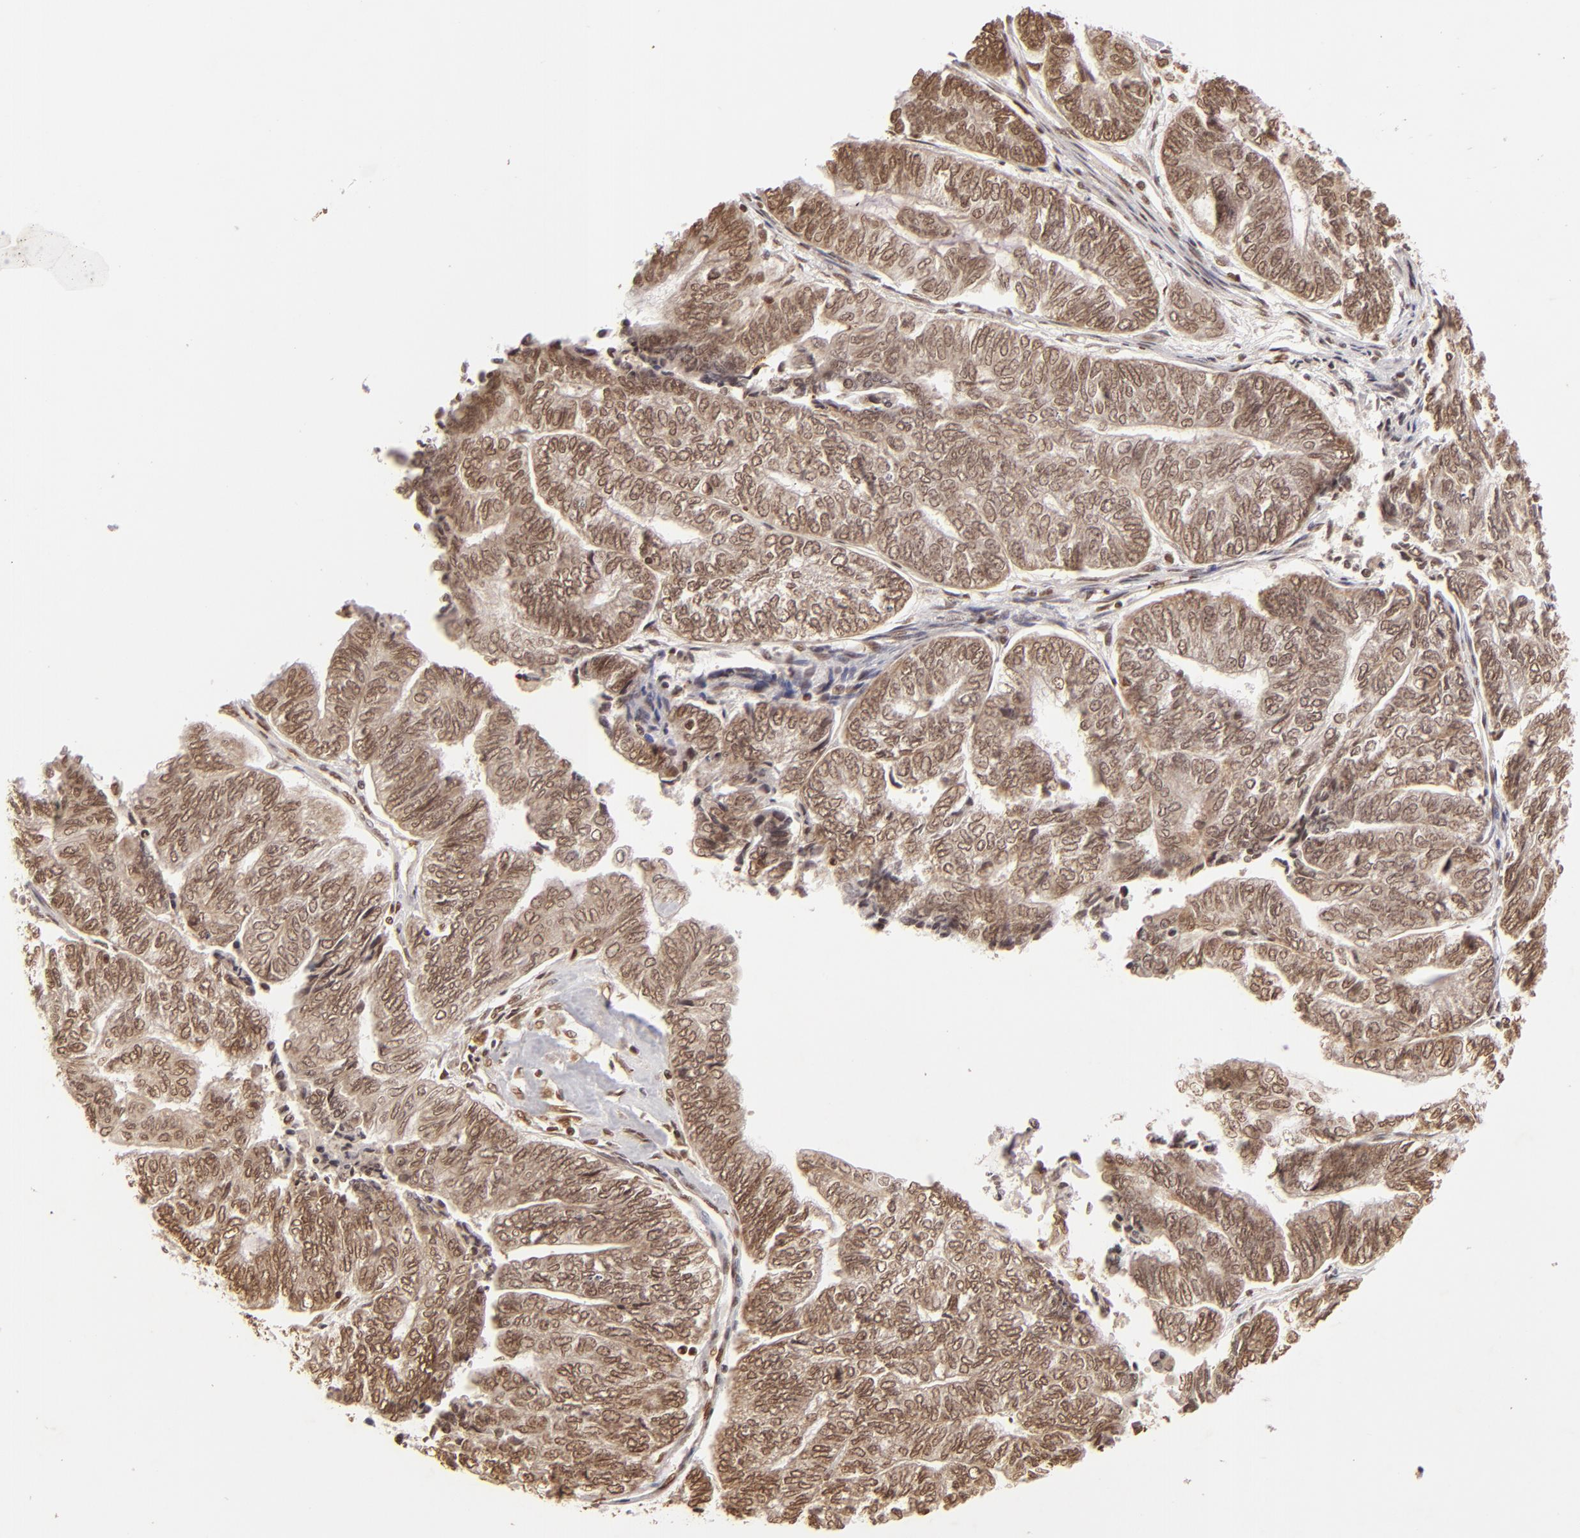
{"staining": {"intensity": "weak", "quantity": ">75%", "location": "nuclear"}, "tissue": "endometrial cancer", "cell_type": "Tumor cells", "image_type": "cancer", "snomed": [{"axis": "morphology", "description": "Adenocarcinoma, NOS"}, {"axis": "topography", "description": "Uterus"}, {"axis": "topography", "description": "Endometrium"}], "caption": "High-power microscopy captured an immunohistochemistry image of endometrial cancer (adenocarcinoma), revealing weak nuclear expression in about >75% of tumor cells.", "gene": "CUL3", "patient": {"sex": "female", "age": 70}}